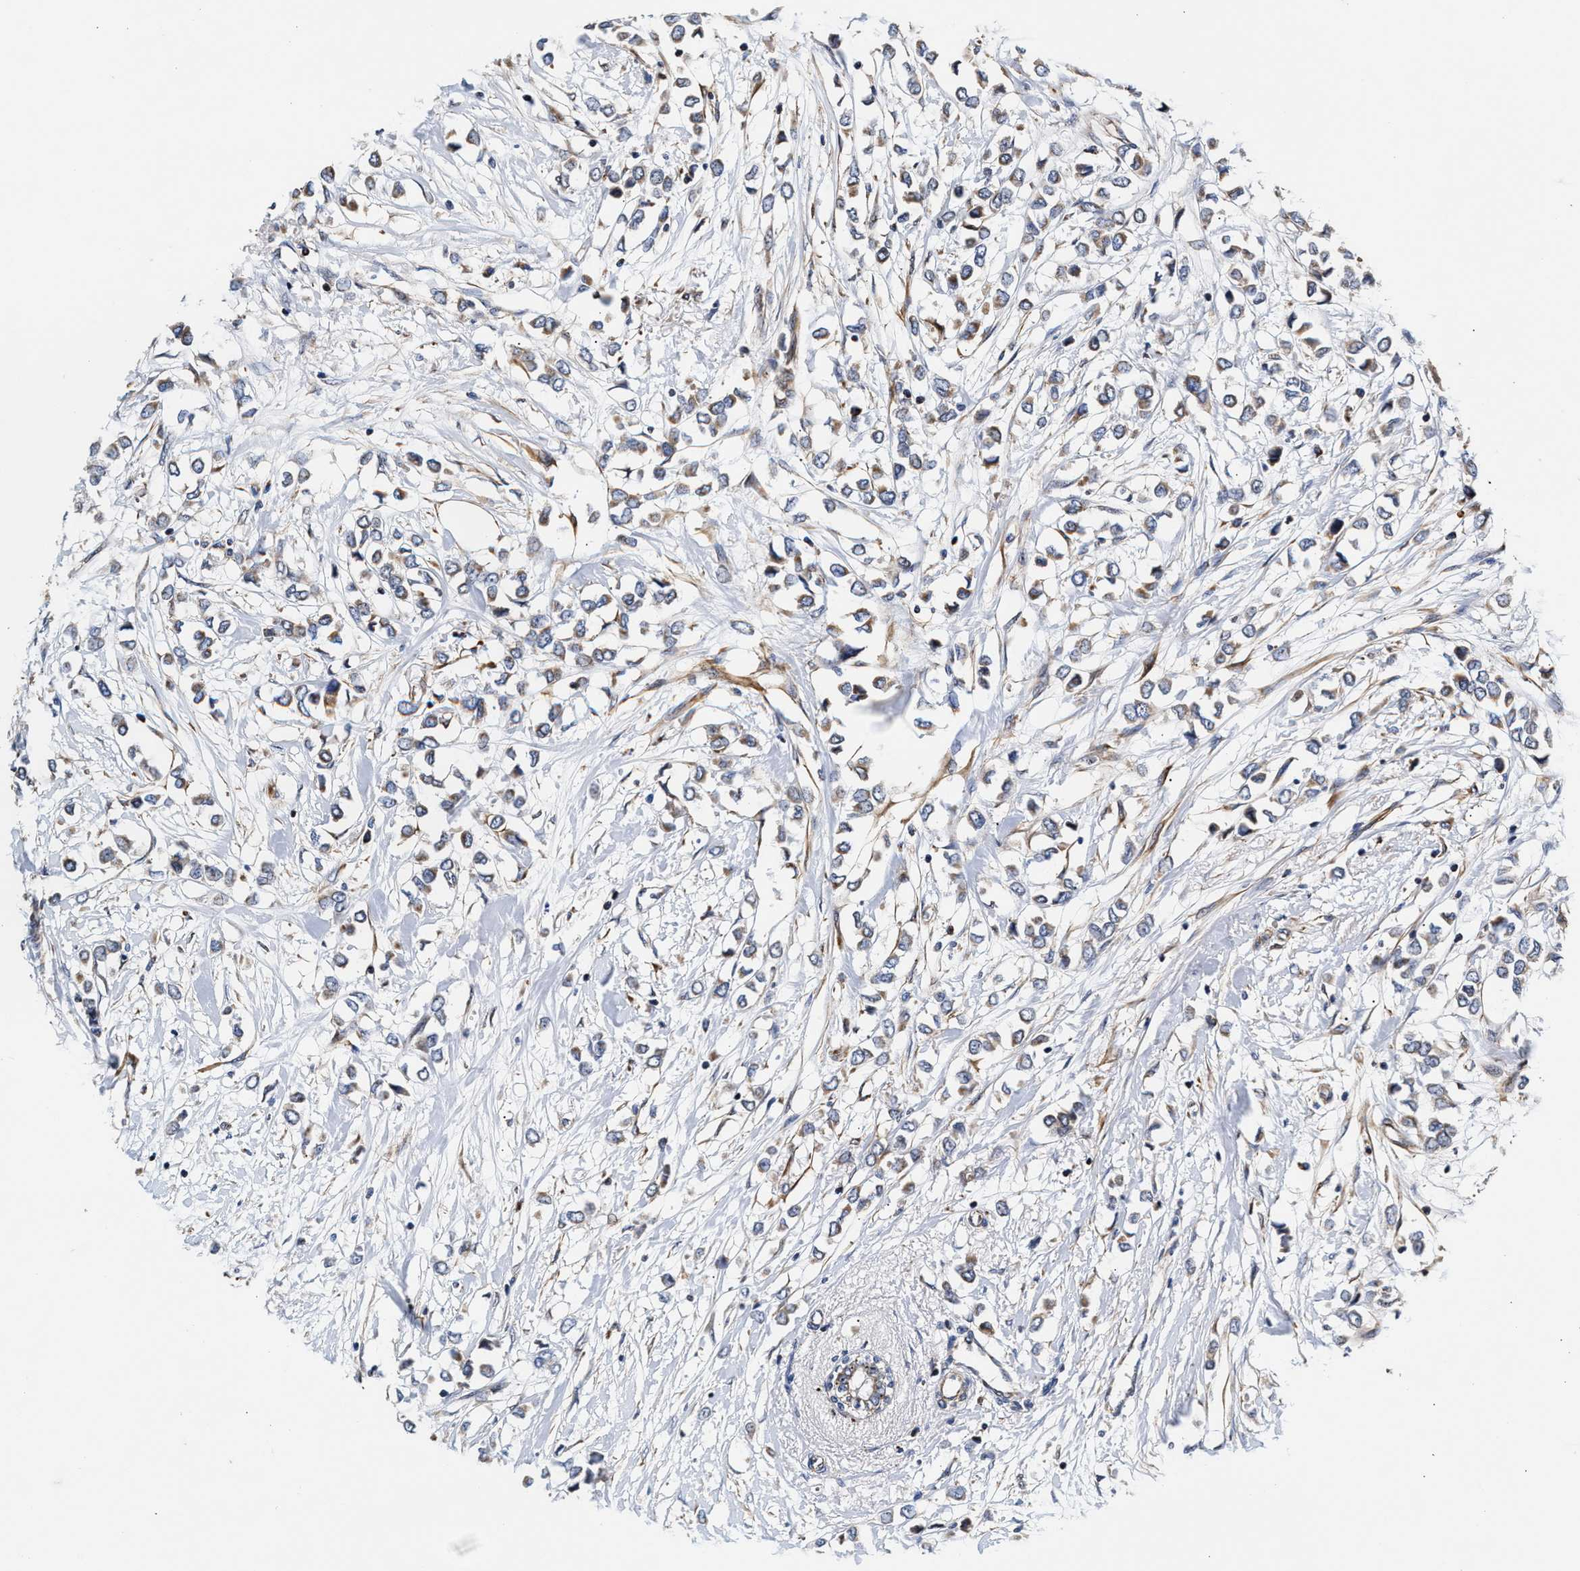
{"staining": {"intensity": "weak", "quantity": "25%-75%", "location": "cytoplasmic/membranous"}, "tissue": "breast cancer", "cell_type": "Tumor cells", "image_type": "cancer", "snomed": [{"axis": "morphology", "description": "Lobular carcinoma"}, {"axis": "topography", "description": "Breast"}], "caption": "About 25%-75% of tumor cells in breast cancer (lobular carcinoma) show weak cytoplasmic/membranous protein positivity as visualized by brown immunohistochemical staining.", "gene": "SGK1", "patient": {"sex": "female", "age": 51}}